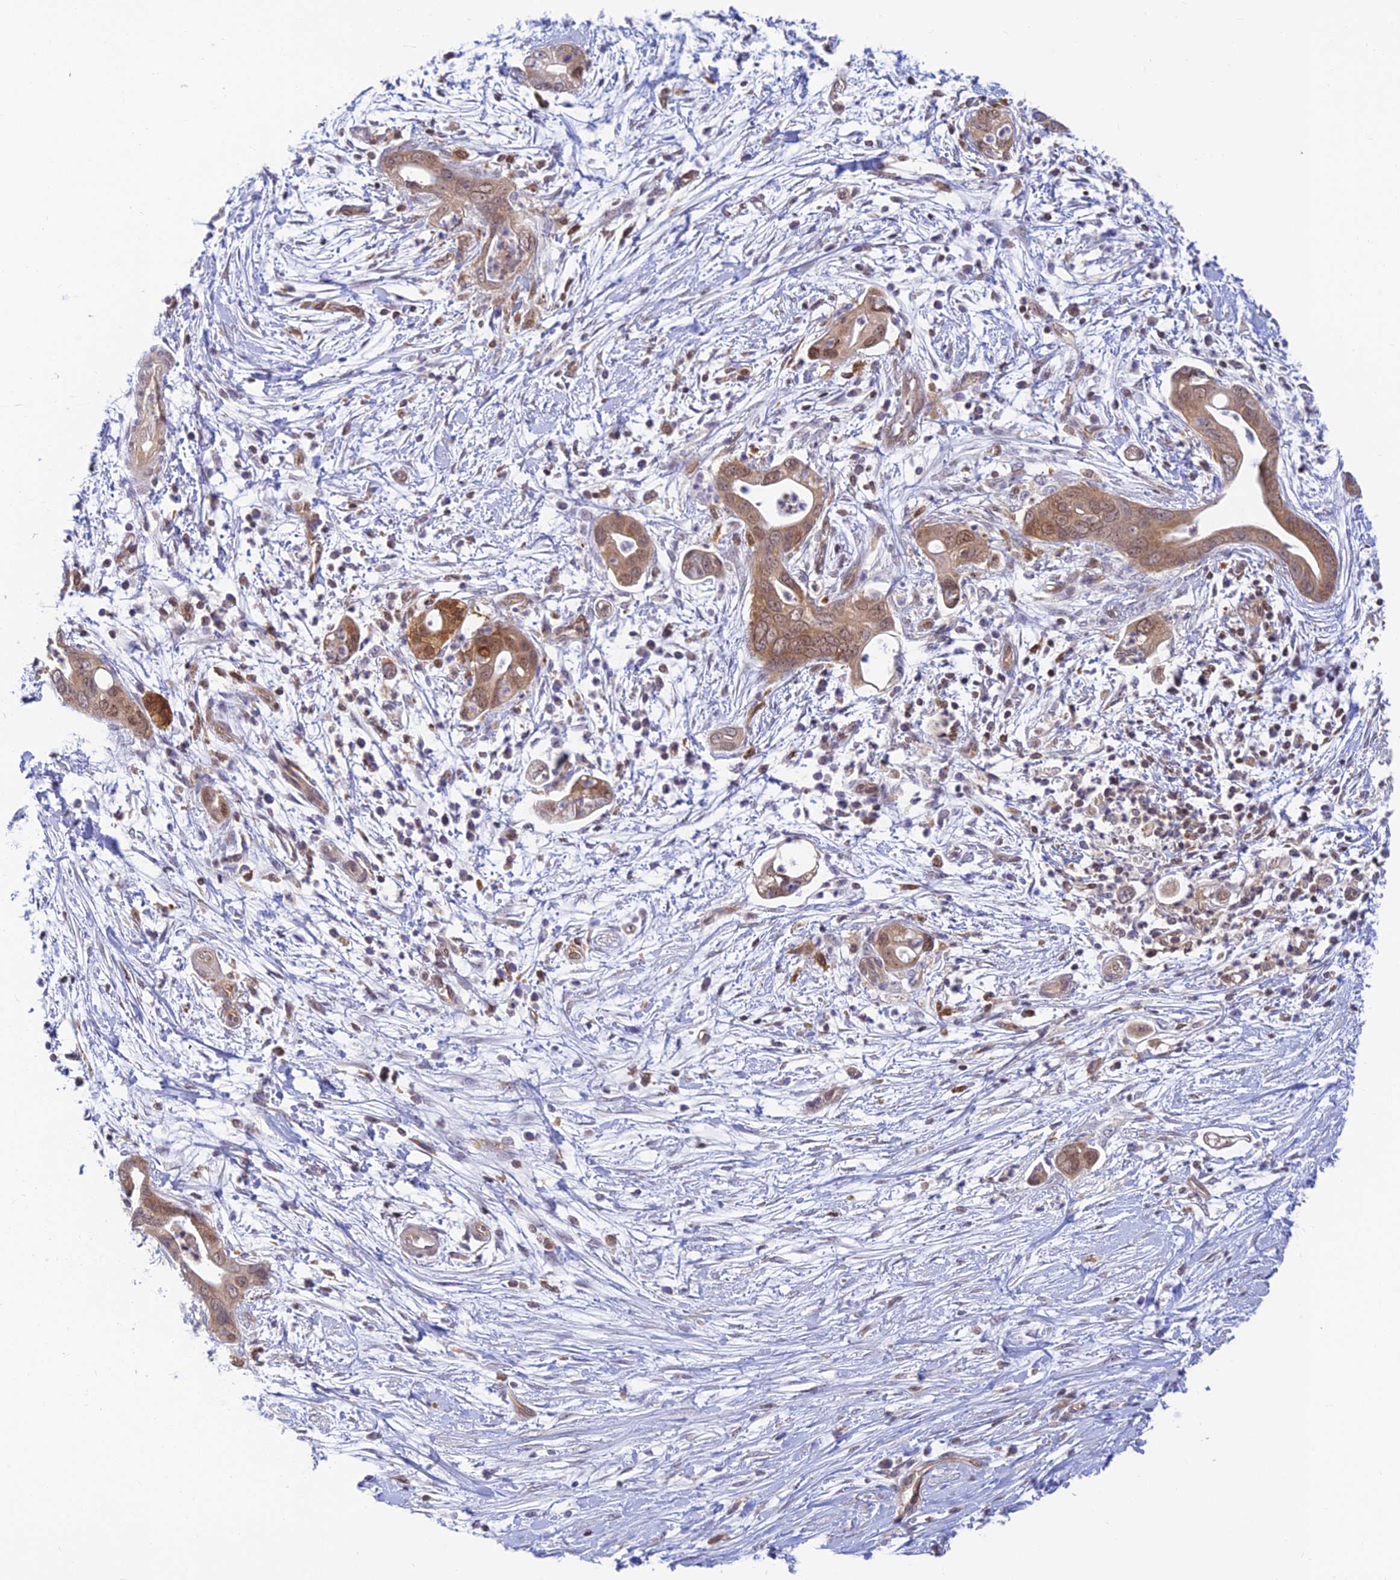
{"staining": {"intensity": "moderate", "quantity": "25%-75%", "location": "cytoplasmic/membranous"}, "tissue": "pancreatic cancer", "cell_type": "Tumor cells", "image_type": "cancer", "snomed": [{"axis": "morphology", "description": "Adenocarcinoma, NOS"}, {"axis": "topography", "description": "Pancreas"}], "caption": "Immunohistochemistry image of pancreatic adenocarcinoma stained for a protein (brown), which demonstrates medium levels of moderate cytoplasmic/membranous positivity in approximately 25%-75% of tumor cells.", "gene": "LYSMD2", "patient": {"sex": "male", "age": 75}}